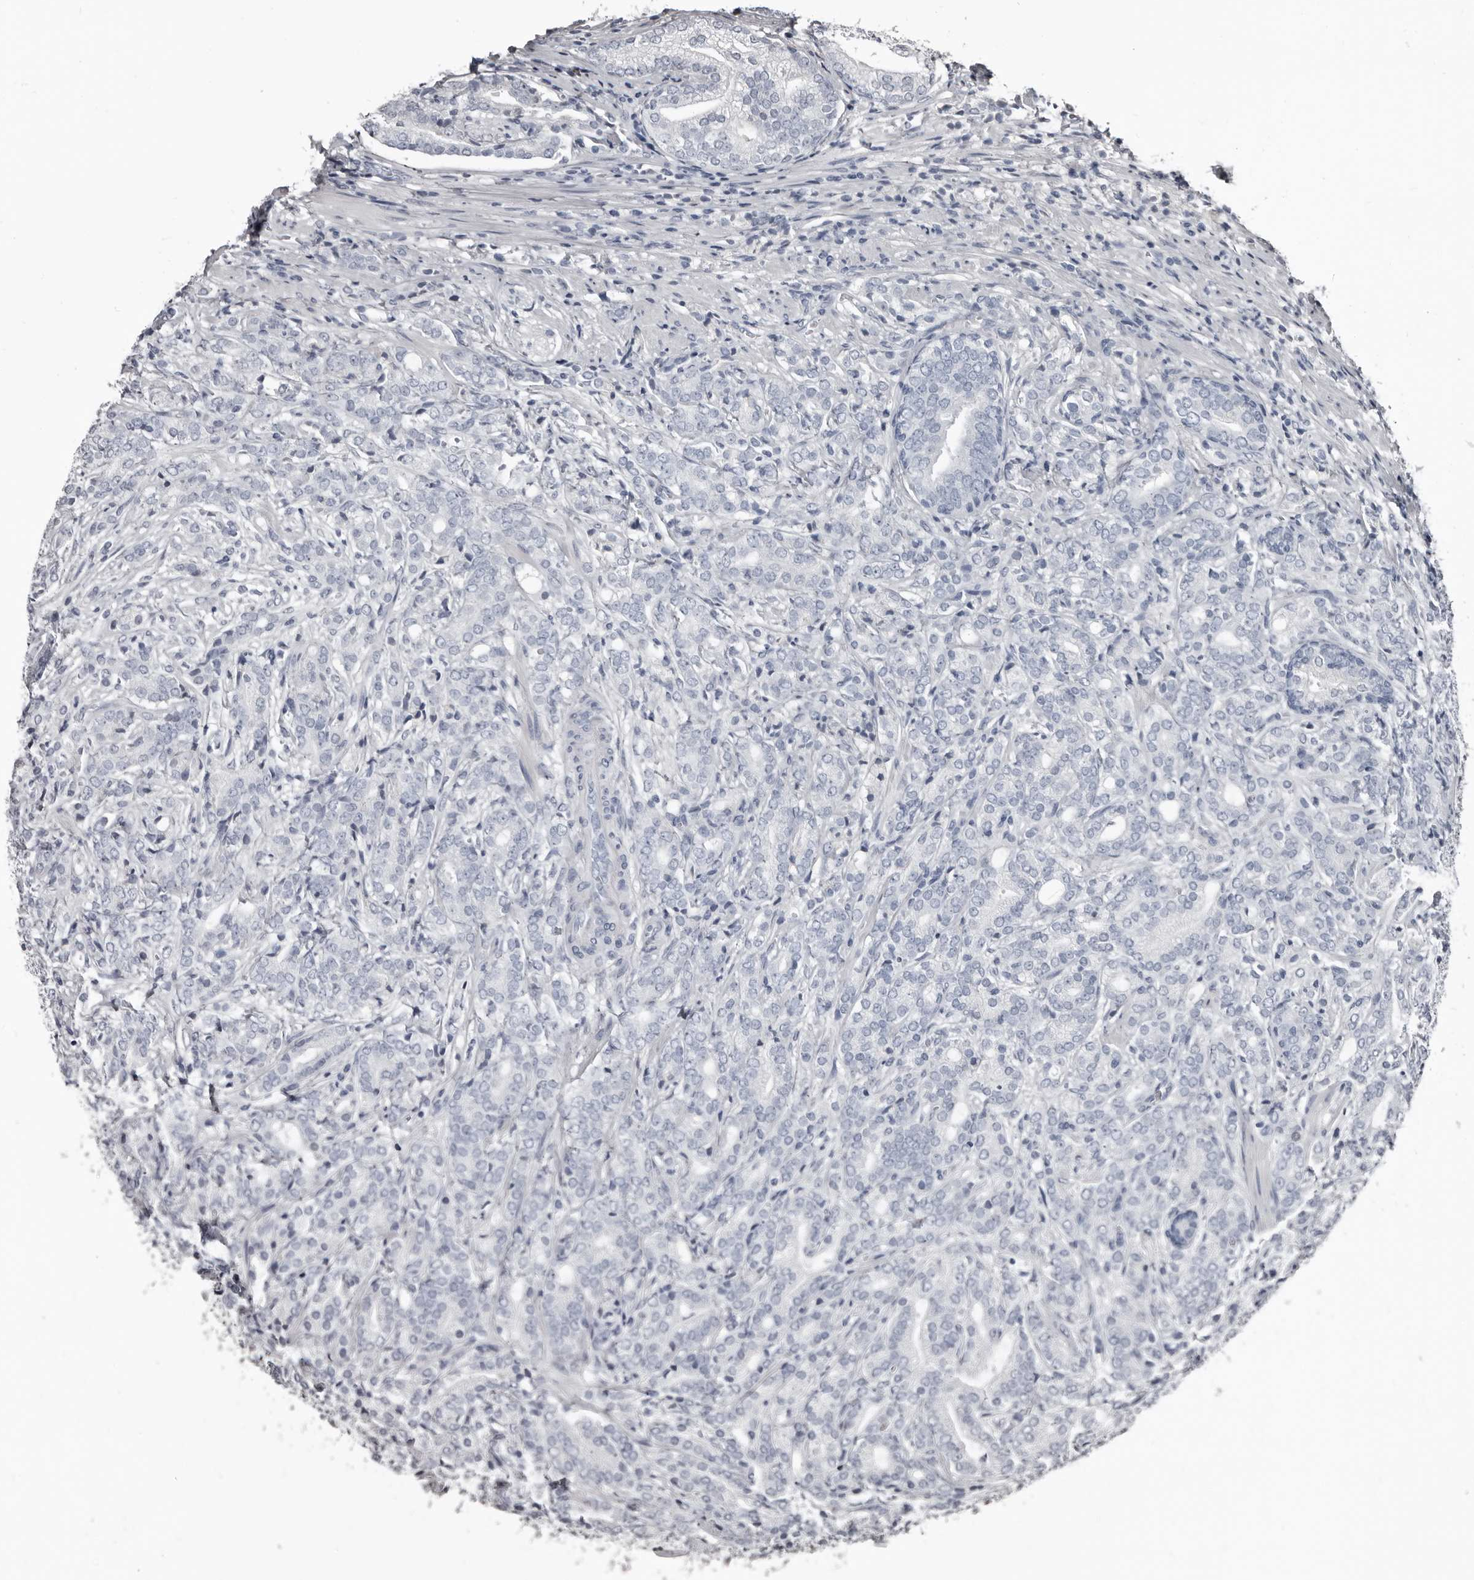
{"staining": {"intensity": "negative", "quantity": "none", "location": "none"}, "tissue": "prostate cancer", "cell_type": "Tumor cells", "image_type": "cancer", "snomed": [{"axis": "morphology", "description": "Adenocarcinoma, High grade"}, {"axis": "topography", "description": "Prostate"}], "caption": "Human prostate adenocarcinoma (high-grade) stained for a protein using immunohistochemistry (IHC) reveals no expression in tumor cells.", "gene": "GREB1", "patient": {"sex": "male", "age": 57}}